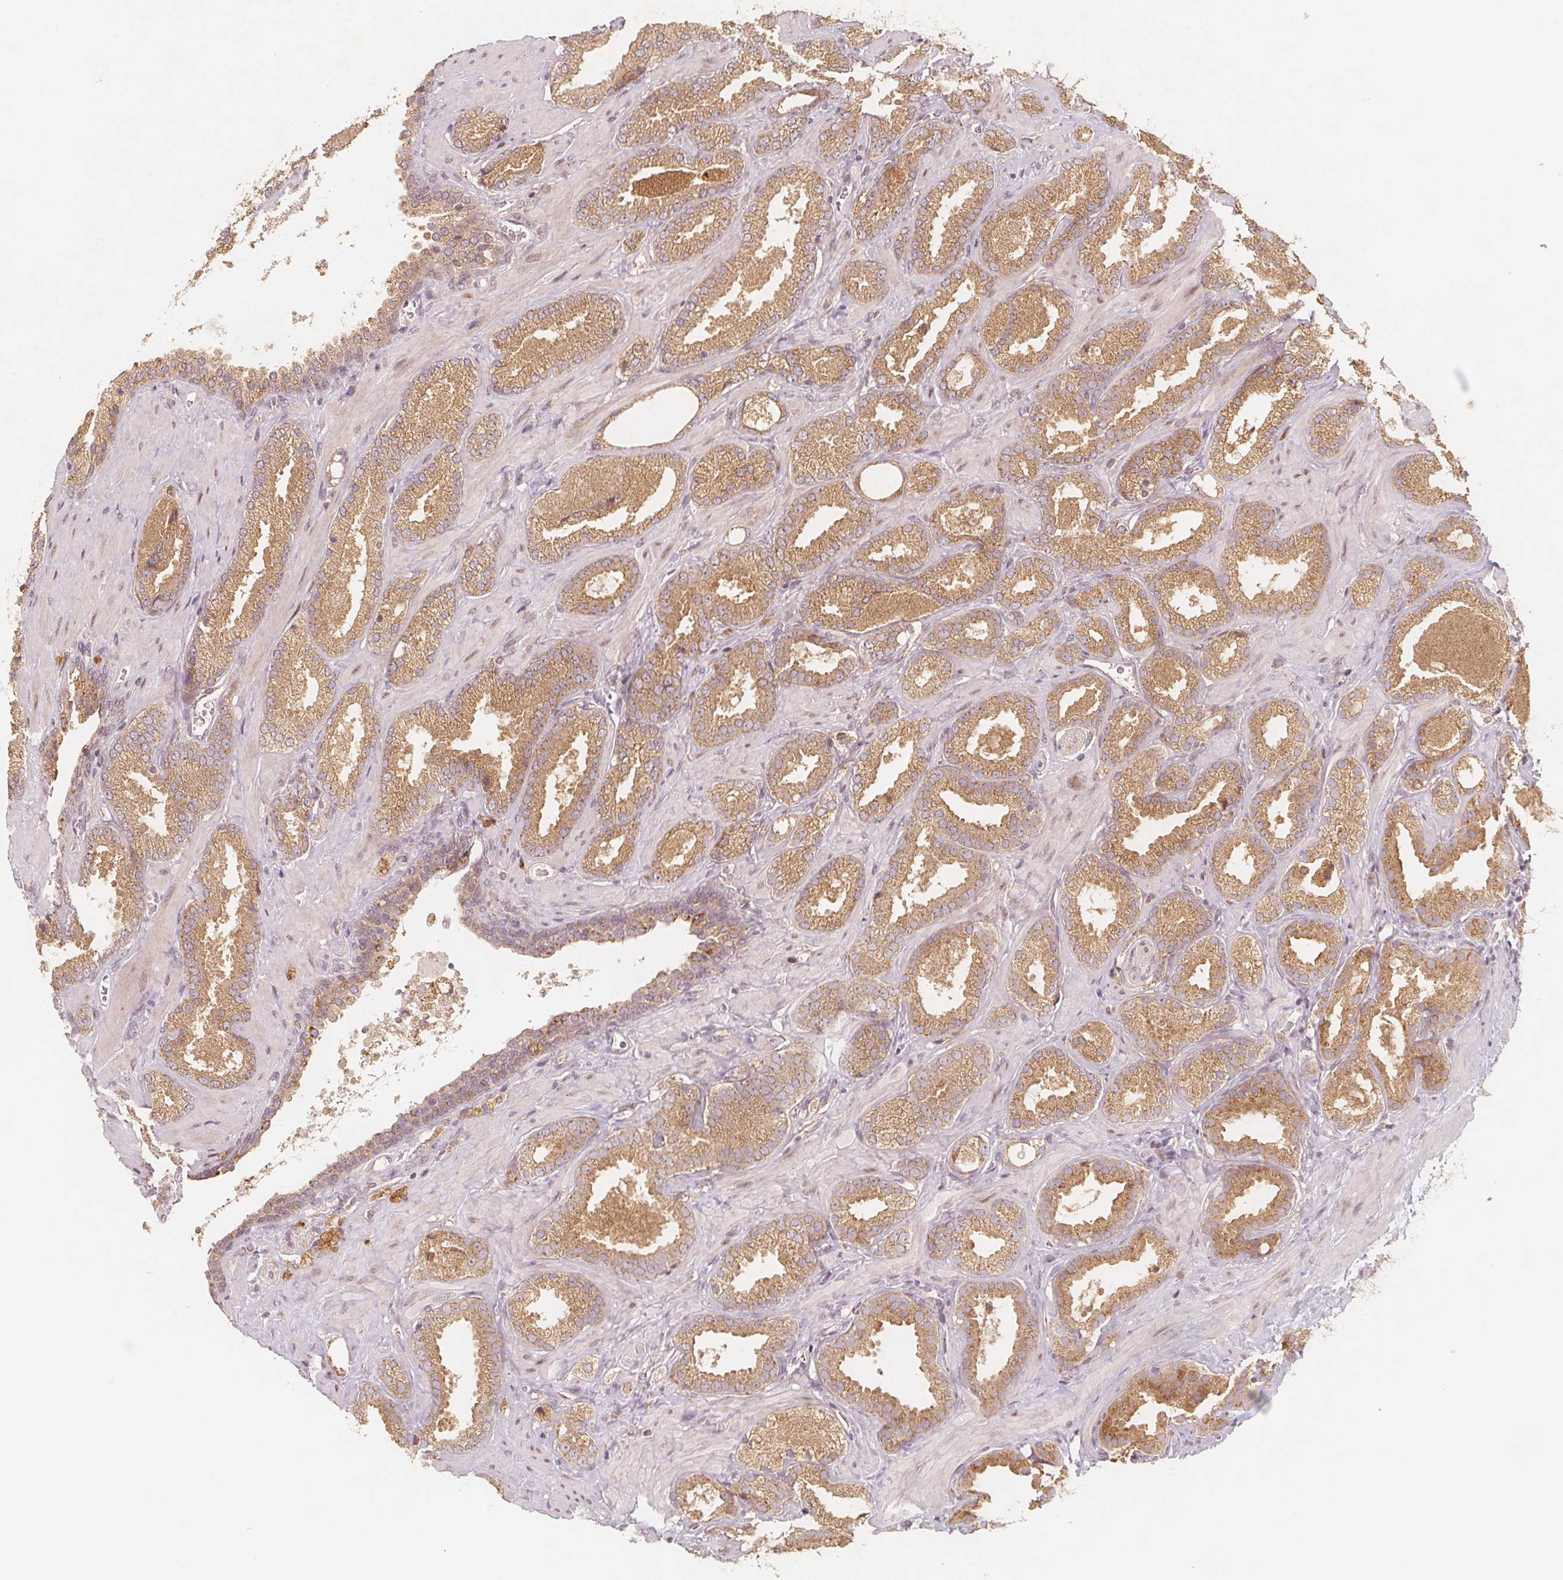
{"staining": {"intensity": "moderate", "quantity": ">75%", "location": "cytoplasmic/membranous"}, "tissue": "prostate cancer", "cell_type": "Tumor cells", "image_type": "cancer", "snomed": [{"axis": "morphology", "description": "Adenocarcinoma, Low grade"}, {"axis": "topography", "description": "Prostate"}], "caption": "The histopathology image shows immunohistochemical staining of prostate cancer. There is moderate cytoplasmic/membranous staining is identified in approximately >75% of tumor cells.", "gene": "NCSTN", "patient": {"sex": "male", "age": 62}}